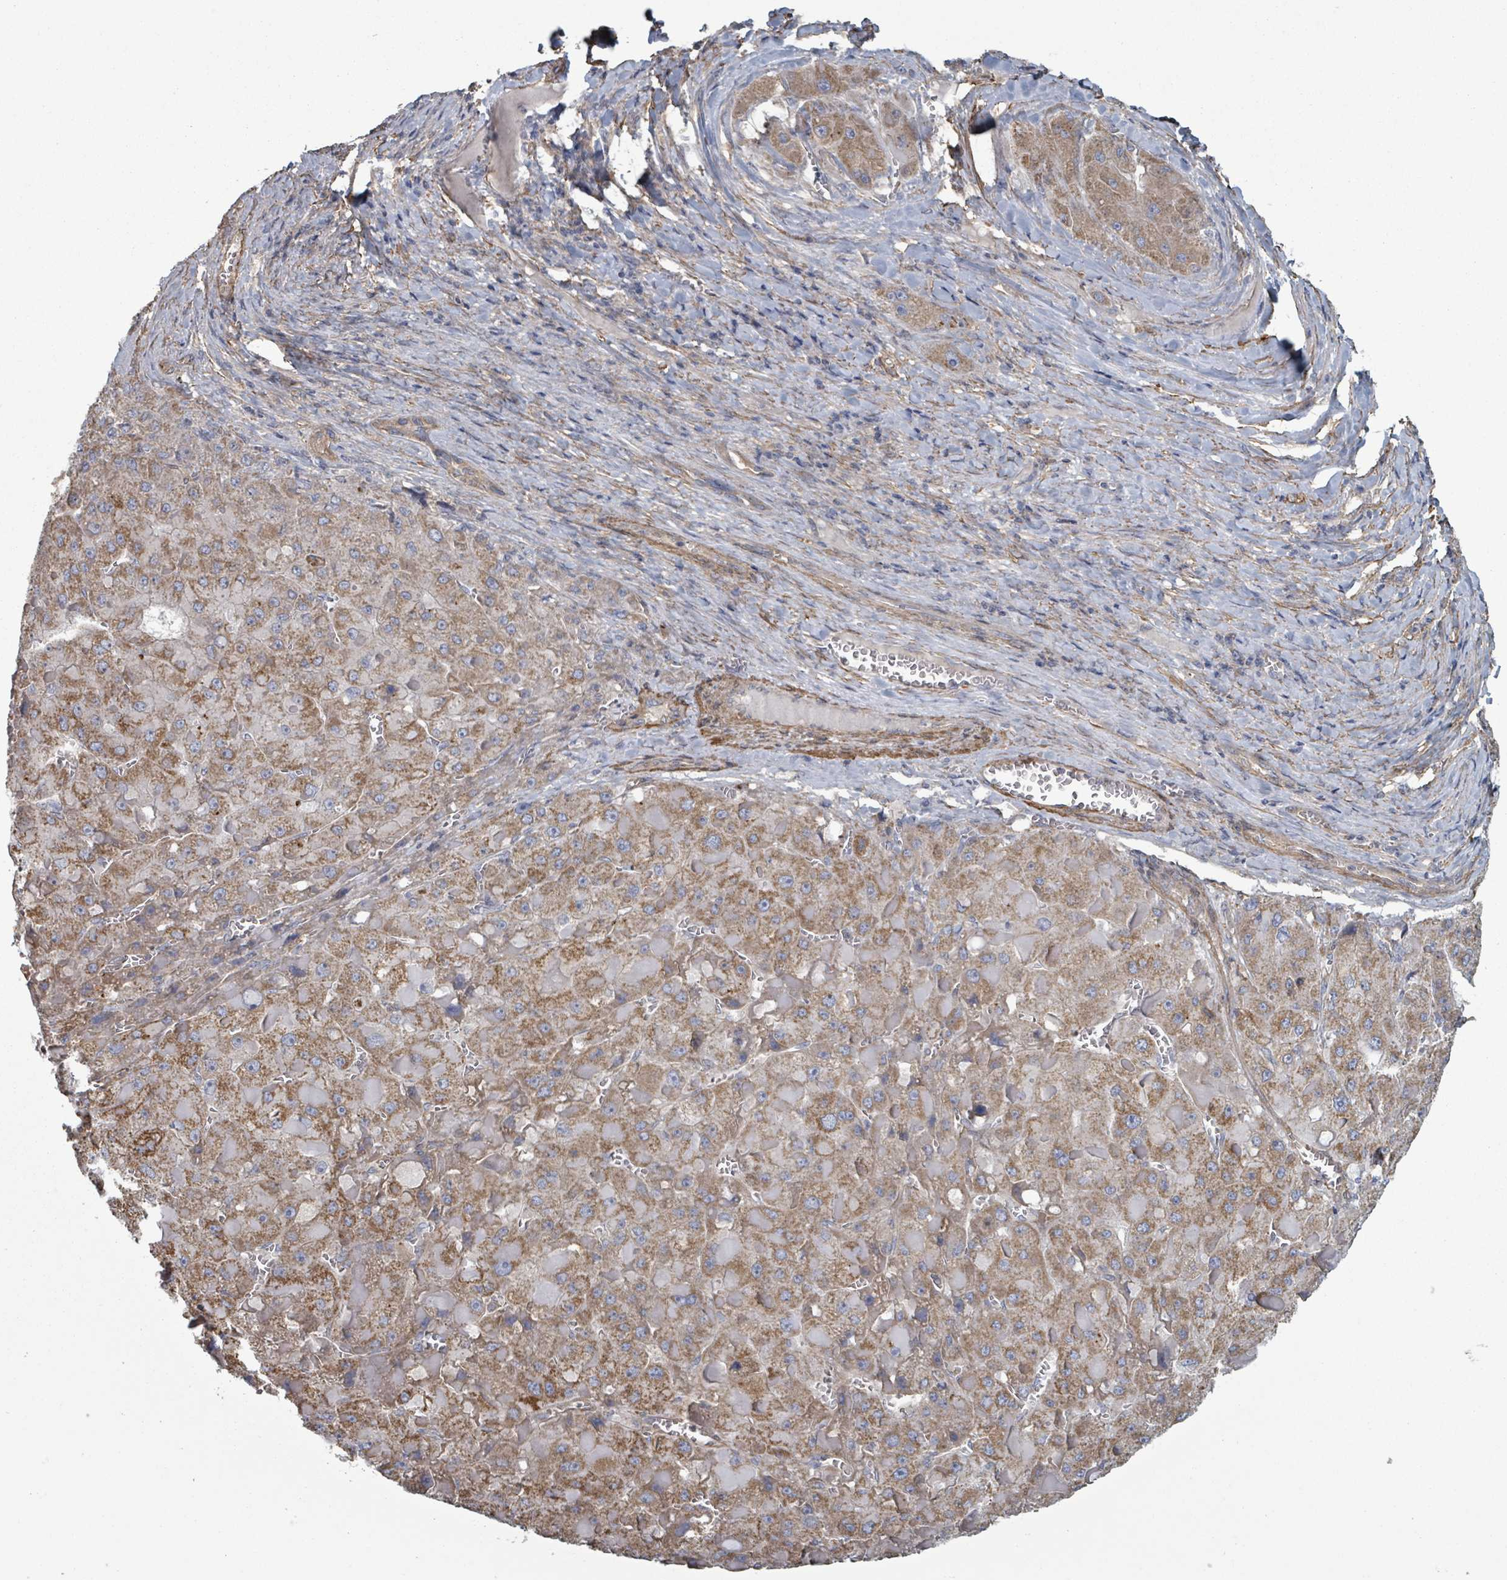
{"staining": {"intensity": "moderate", "quantity": ">75%", "location": "cytoplasmic/membranous"}, "tissue": "liver cancer", "cell_type": "Tumor cells", "image_type": "cancer", "snomed": [{"axis": "morphology", "description": "Carcinoma, Hepatocellular, NOS"}, {"axis": "topography", "description": "Liver"}], "caption": "DAB (3,3'-diaminobenzidine) immunohistochemical staining of human liver cancer demonstrates moderate cytoplasmic/membranous protein positivity in about >75% of tumor cells.", "gene": "ADCK1", "patient": {"sex": "female", "age": 73}}